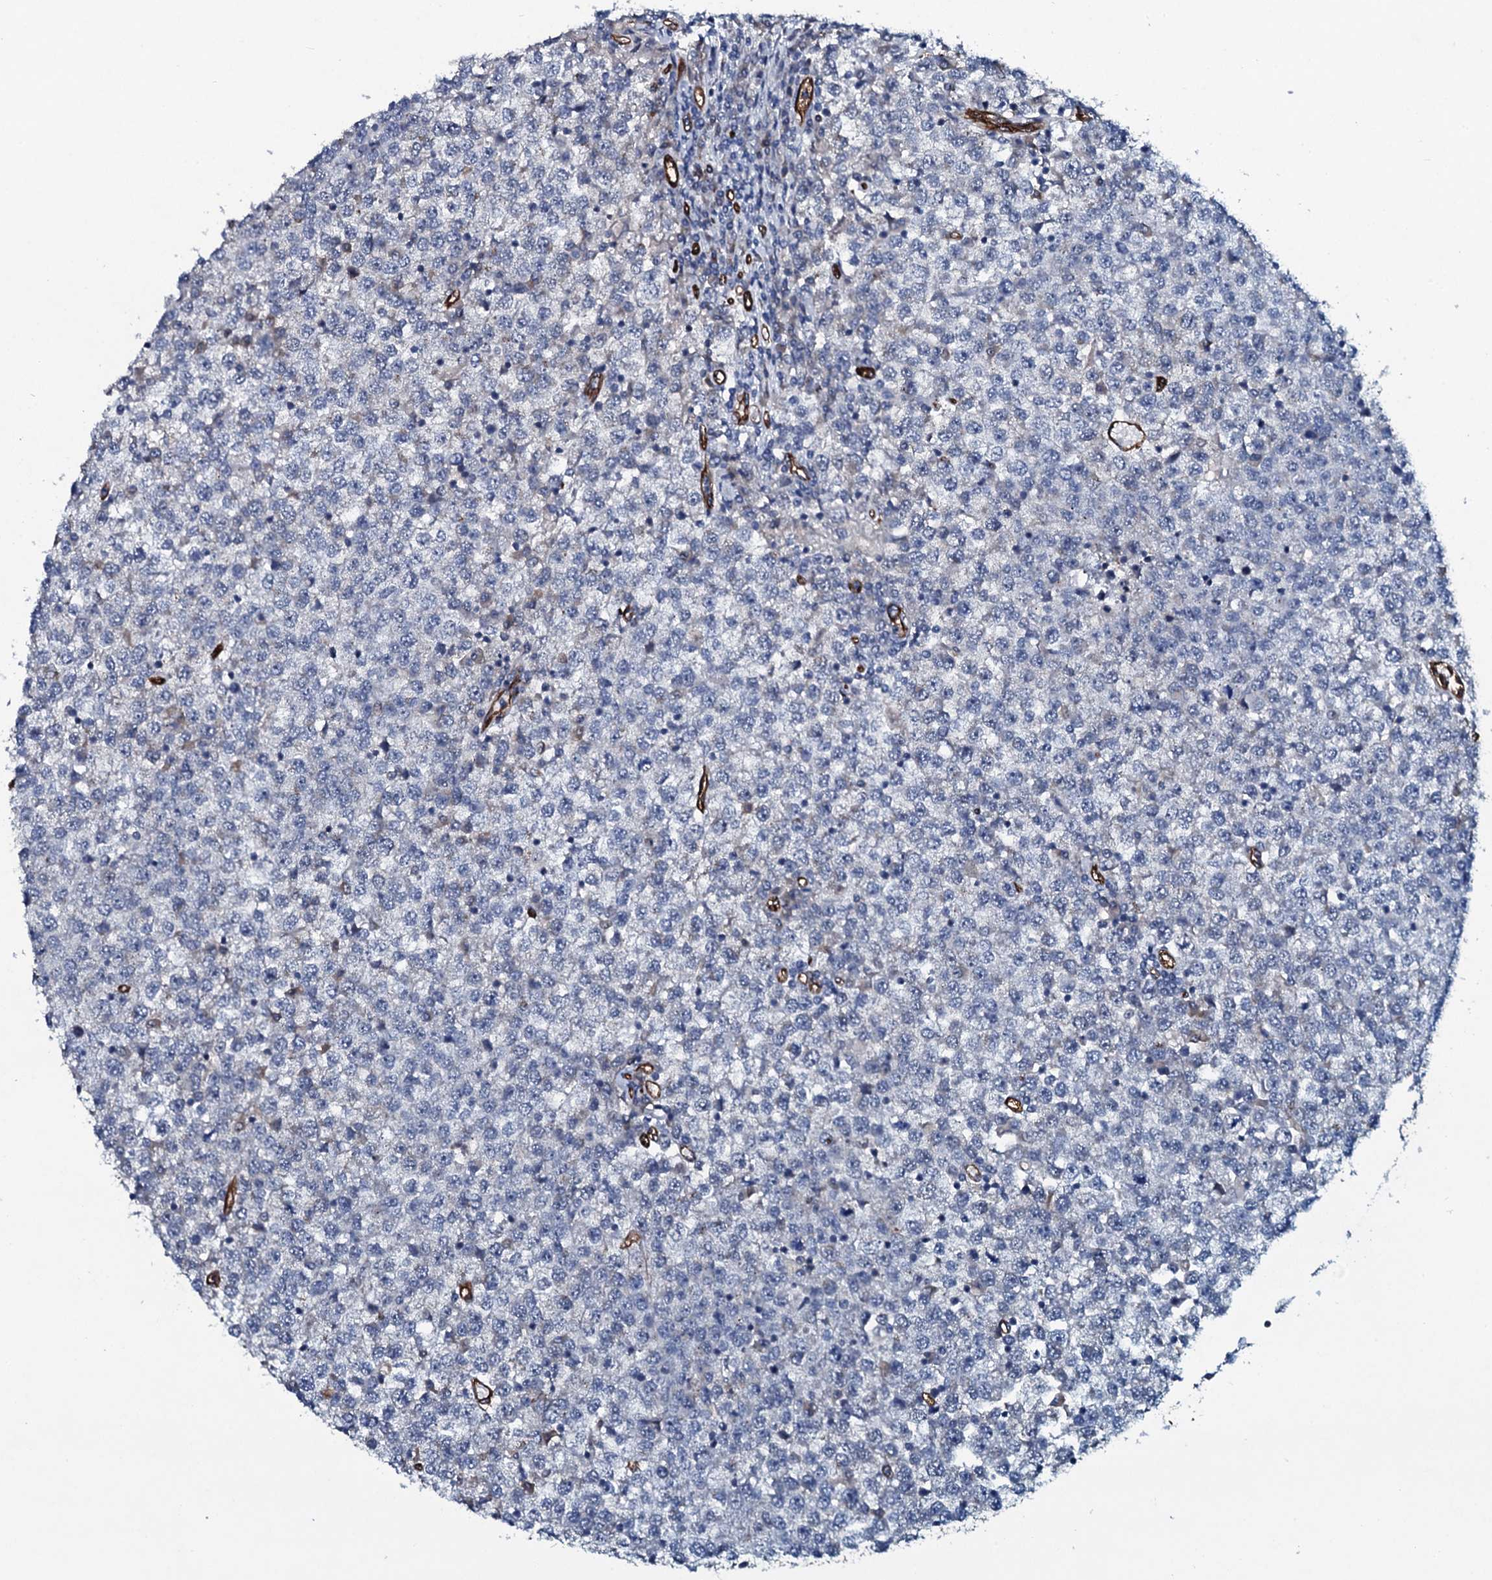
{"staining": {"intensity": "negative", "quantity": "none", "location": "none"}, "tissue": "testis cancer", "cell_type": "Tumor cells", "image_type": "cancer", "snomed": [{"axis": "morphology", "description": "Seminoma, NOS"}, {"axis": "topography", "description": "Testis"}], "caption": "Tumor cells are negative for protein expression in human seminoma (testis). (Immunohistochemistry (ihc), brightfield microscopy, high magnification).", "gene": "CLEC14A", "patient": {"sex": "male", "age": 65}}